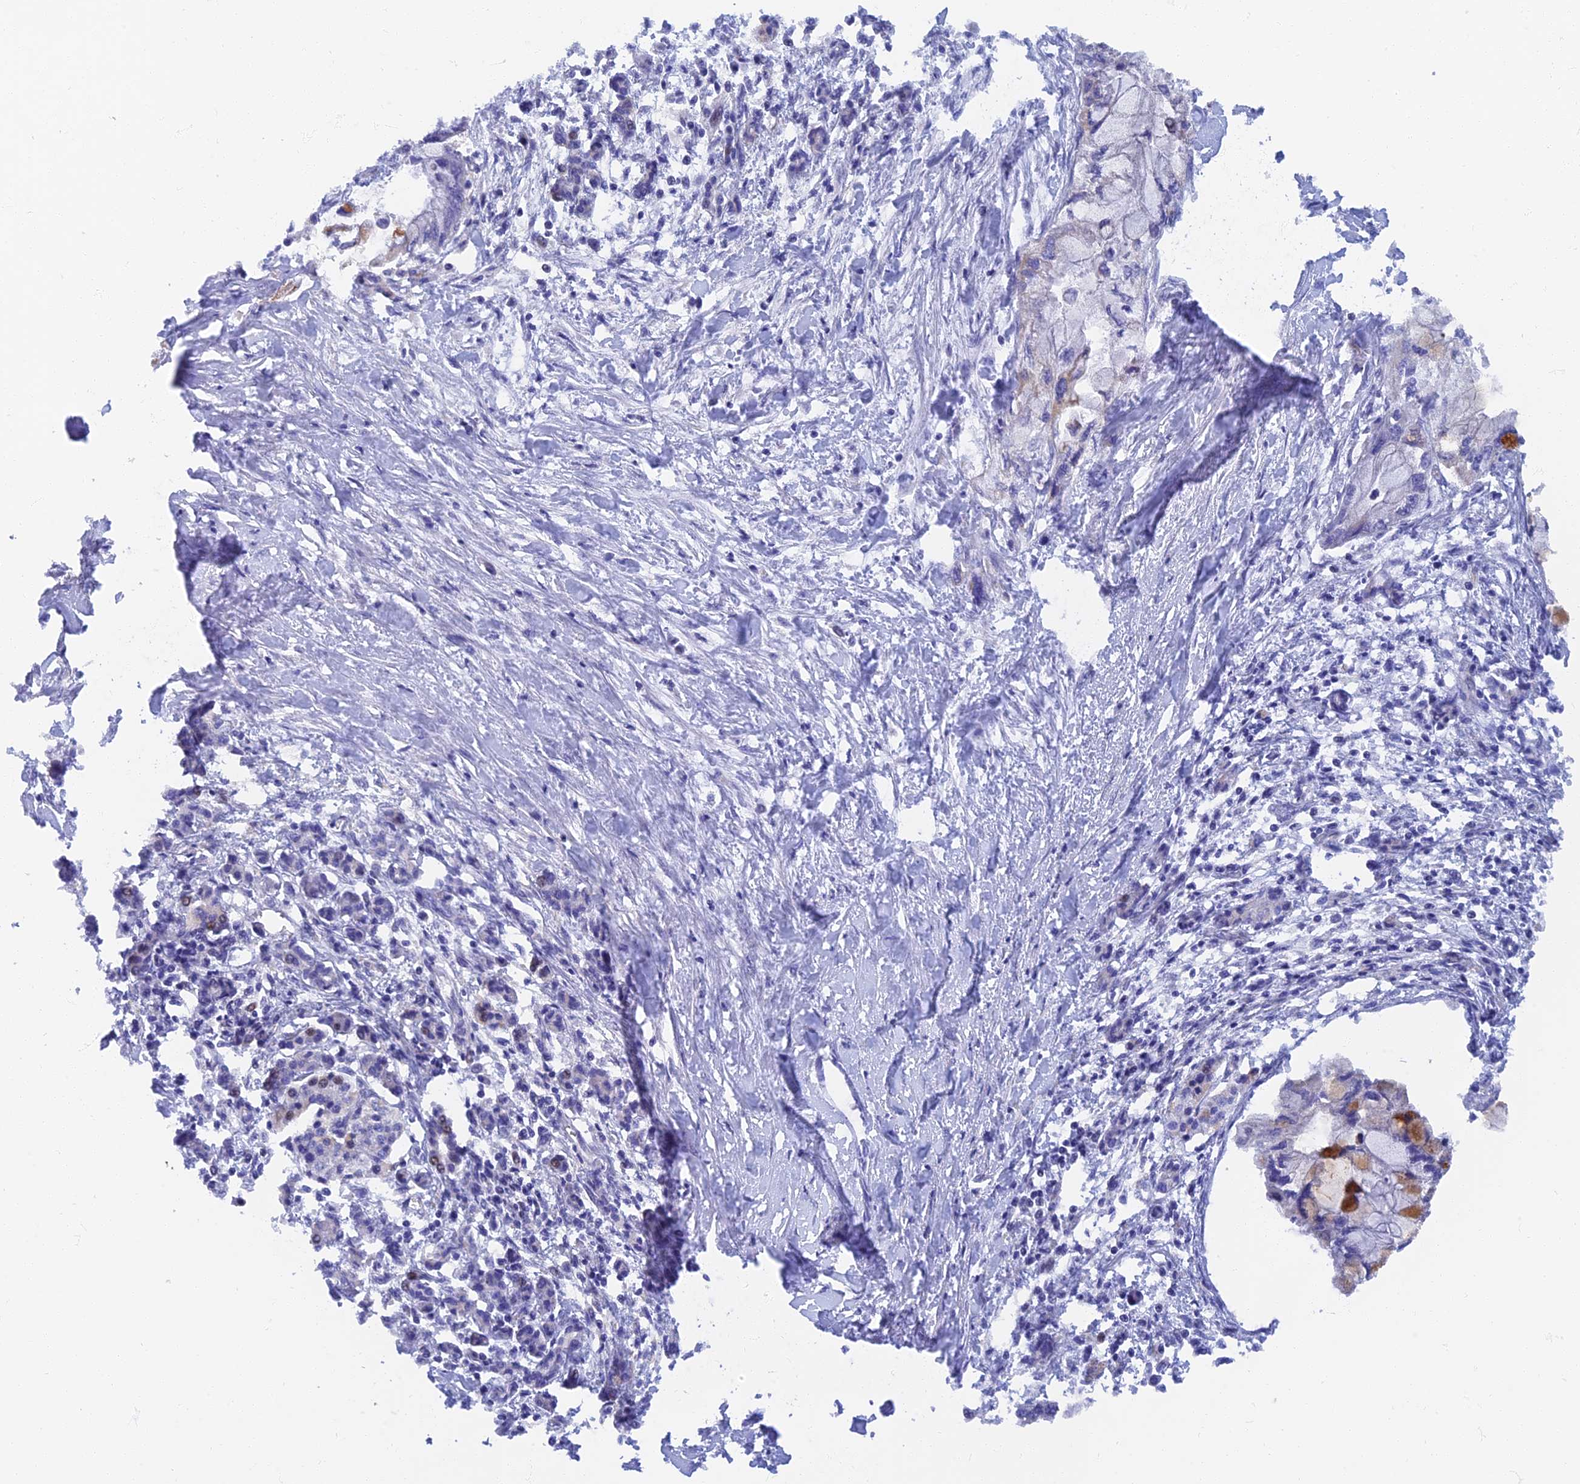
{"staining": {"intensity": "weak", "quantity": "<25%", "location": "cytoplasmic/membranous"}, "tissue": "pancreatic cancer", "cell_type": "Tumor cells", "image_type": "cancer", "snomed": [{"axis": "morphology", "description": "Adenocarcinoma, NOS"}, {"axis": "topography", "description": "Pancreas"}], "caption": "Pancreatic cancer (adenocarcinoma) was stained to show a protein in brown. There is no significant expression in tumor cells.", "gene": "TMEM44", "patient": {"sex": "male", "age": 48}}